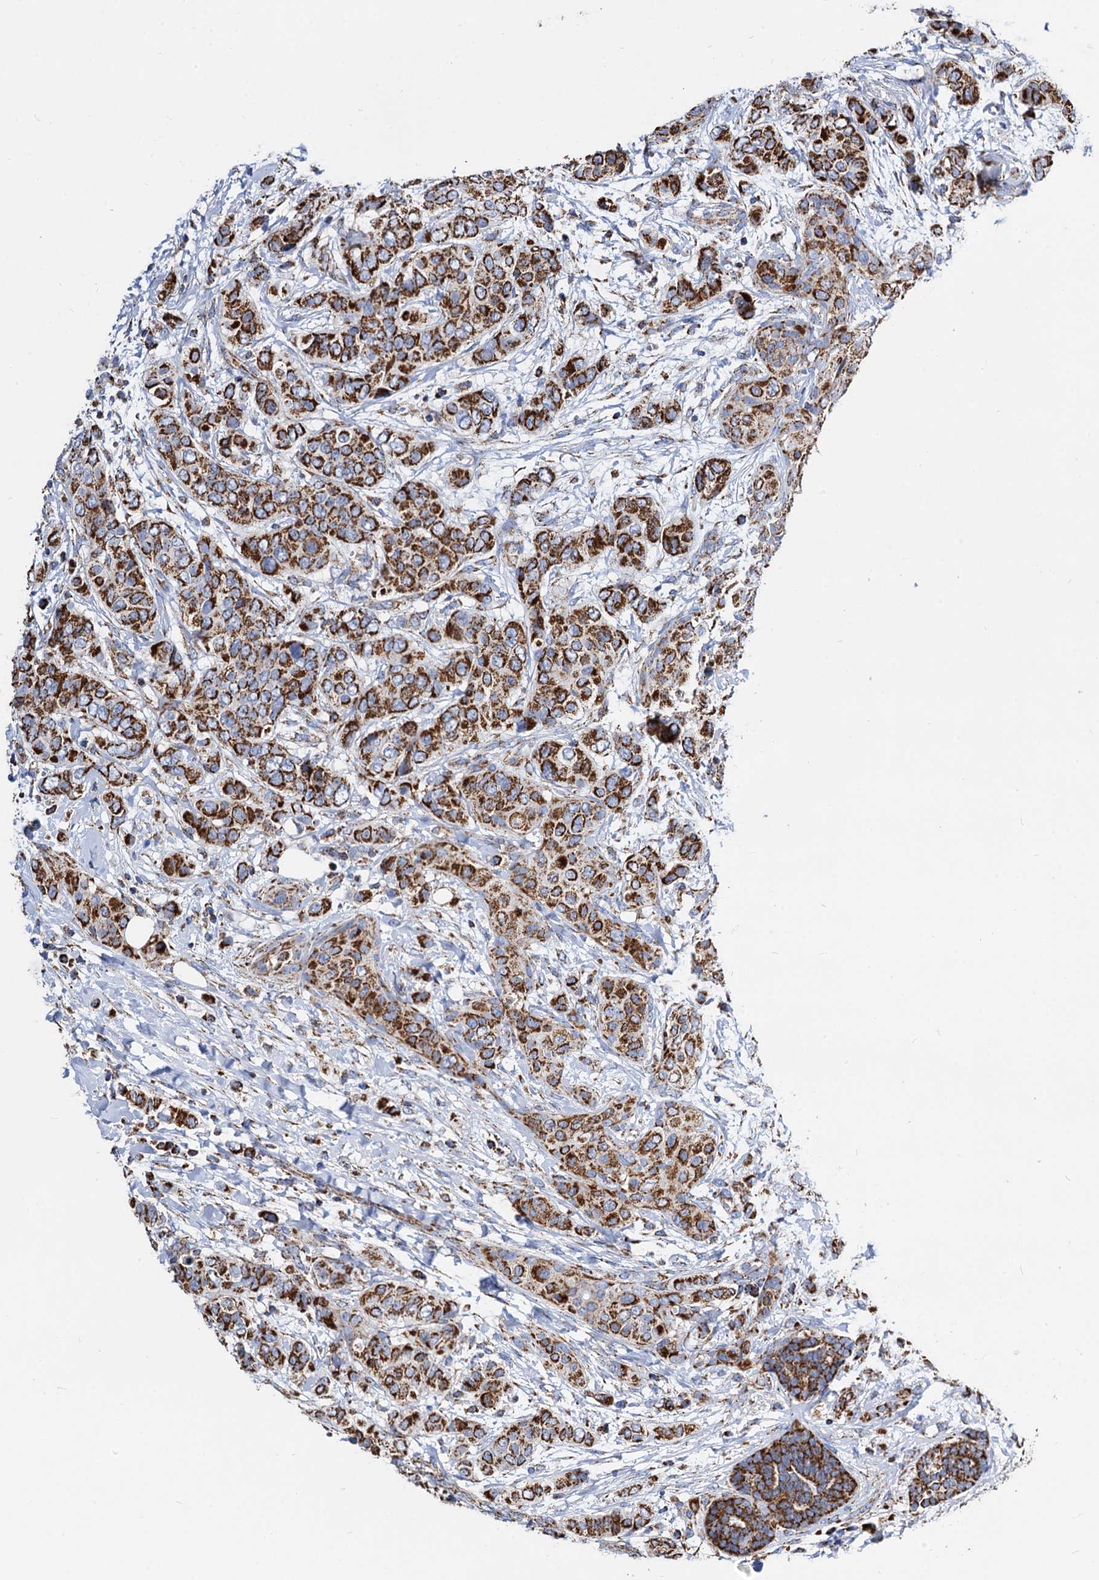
{"staining": {"intensity": "strong", "quantity": ">75%", "location": "cytoplasmic/membranous"}, "tissue": "breast cancer", "cell_type": "Tumor cells", "image_type": "cancer", "snomed": [{"axis": "morphology", "description": "Lobular carcinoma"}, {"axis": "topography", "description": "Breast"}], "caption": "Protein expression analysis of breast cancer displays strong cytoplasmic/membranous positivity in about >75% of tumor cells. The protein of interest is stained brown, and the nuclei are stained in blue (DAB (3,3'-diaminobenzidine) IHC with brightfield microscopy, high magnification).", "gene": "TIMM10", "patient": {"sex": "female", "age": 51}}